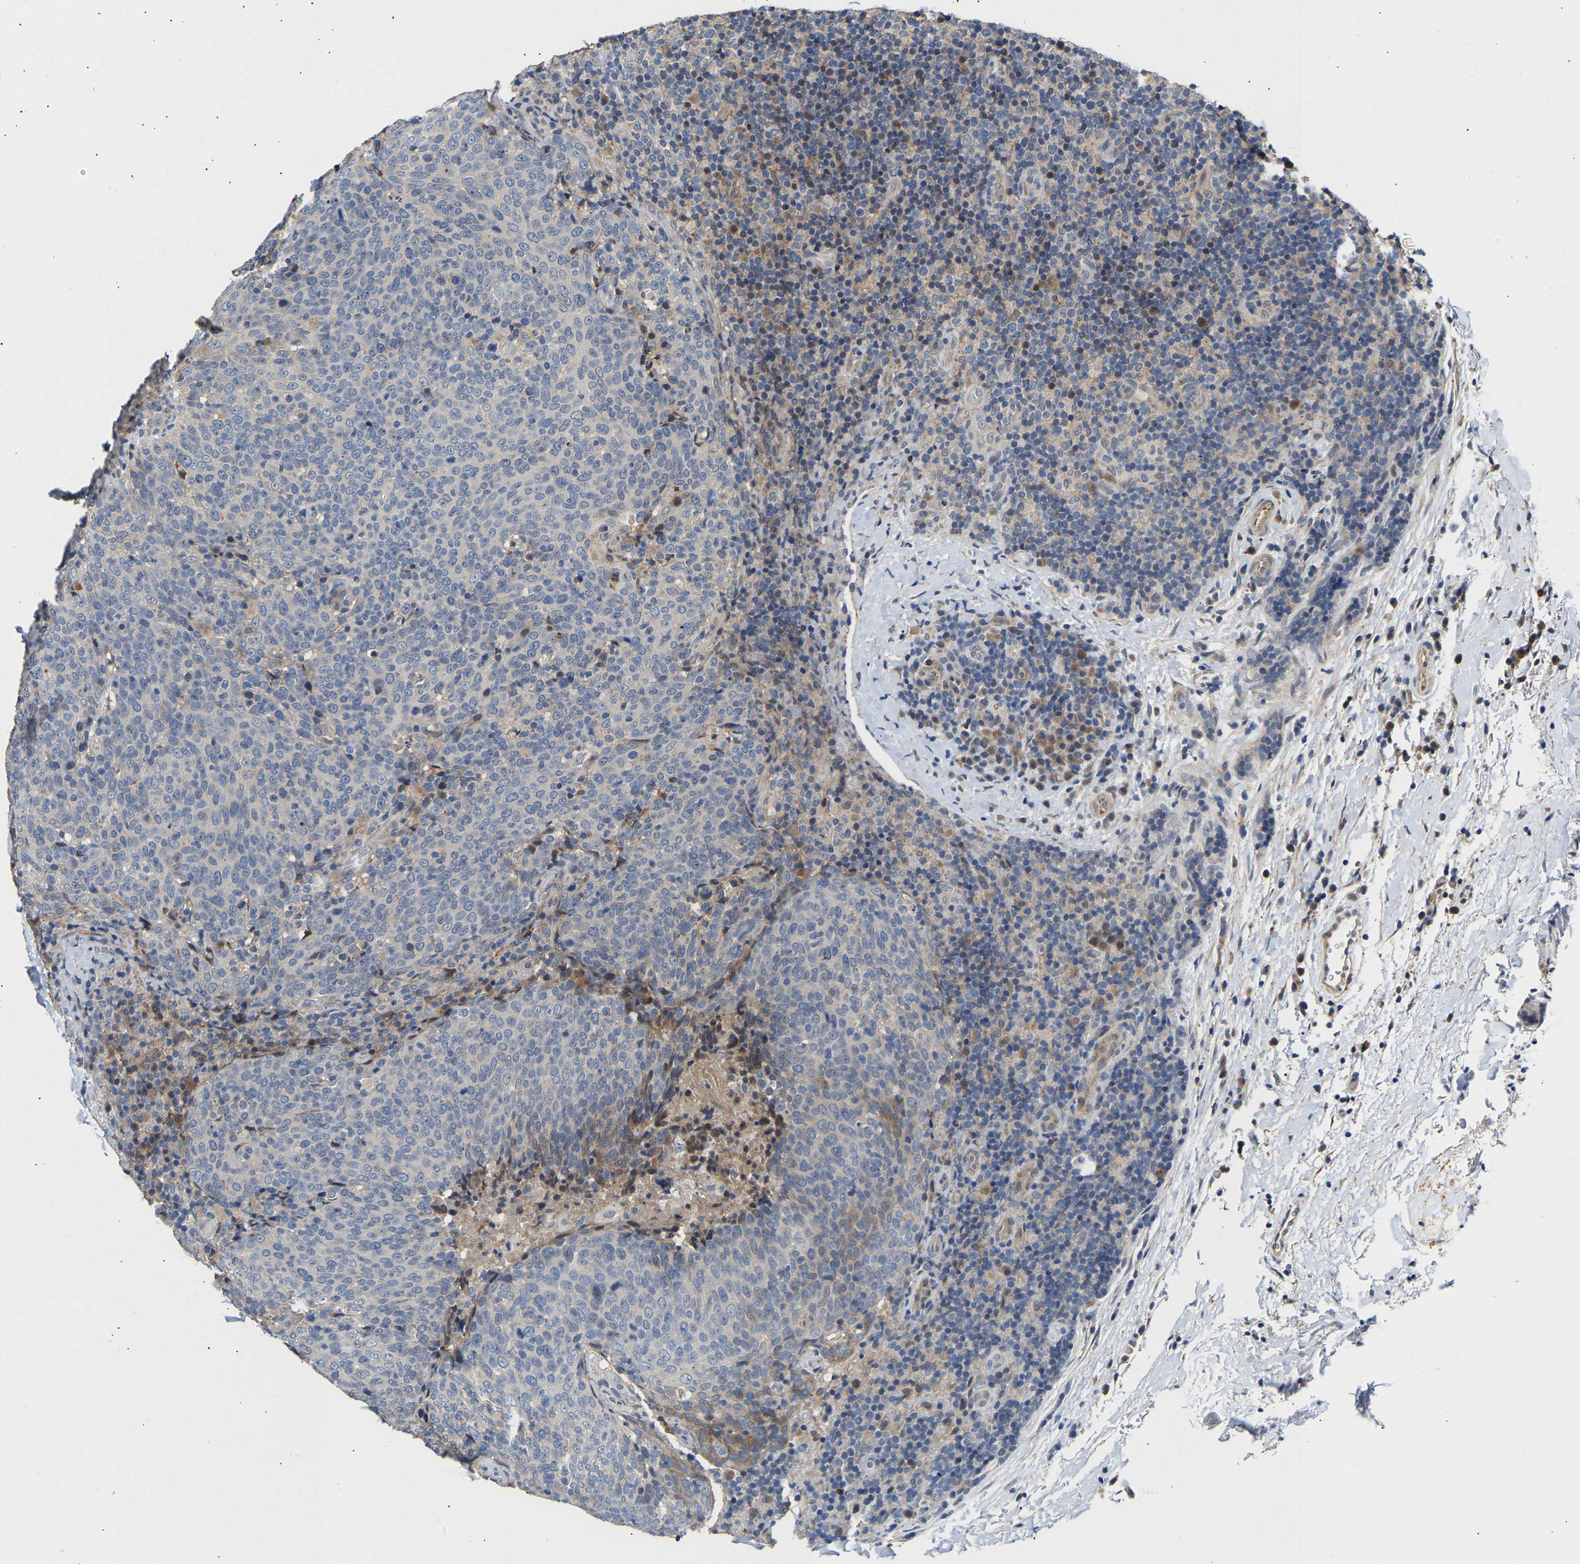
{"staining": {"intensity": "weak", "quantity": "<25%", "location": "cytoplasmic/membranous"}, "tissue": "head and neck cancer", "cell_type": "Tumor cells", "image_type": "cancer", "snomed": [{"axis": "morphology", "description": "Squamous cell carcinoma, NOS"}, {"axis": "morphology", "description": "Squamous cell carcinoma, metastatic, NOS"}, {"axis": "topography", "description": "Lymph node"}, {"axis": "topography", "description": "Head-Neck"}], "caption": "Tumor cells are negative for brown protein staining in head and neck cancer (squamous cell carcinoma).", "gene": "KASH5", "patient": {"sex": "male", "age": 62}}